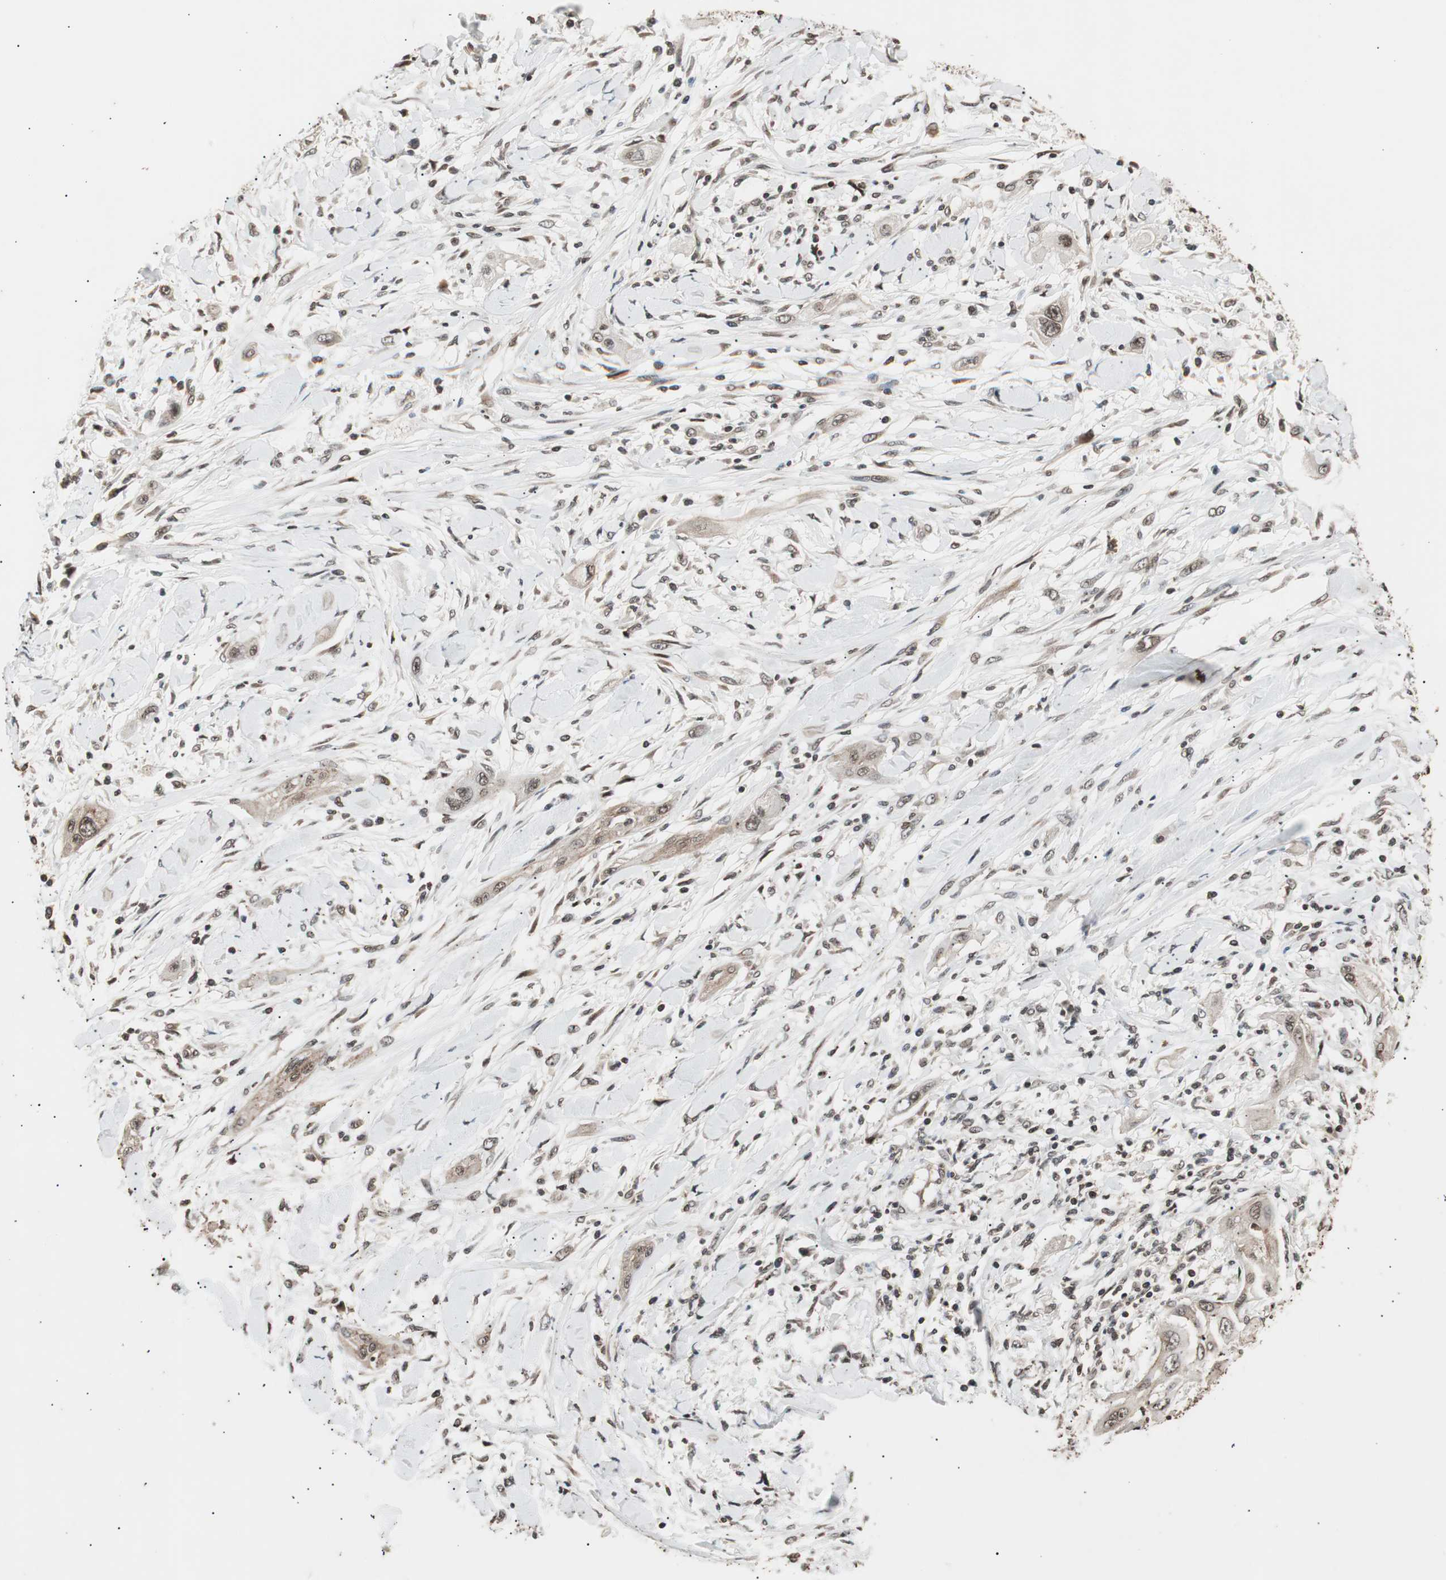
{"staining": {"intensity": "weak", "quantity": ">75%", "location": "cytoplasmic/membranous,nuclear"}, "tissue": "lung cancer", "cell_type": "Tumor cells", "image_type": "cancer", "snomed": [{"axis": "morphology", "description": "Squamous cell carcinoma, NOS"}, {"axis": "topography", "description": "Lung"}], "caption": "Immunohistochemical staining of lung squamous cell carcinoma displays low levels of weak cytoplasmic/membranous and nuclear staining in about >75% of tumor cells. (brown staining indicates protein expression, while blue staining denotes nuclei).", "gene": "ZFC3H1", "patient": {"sex": "female", "age": 47}}